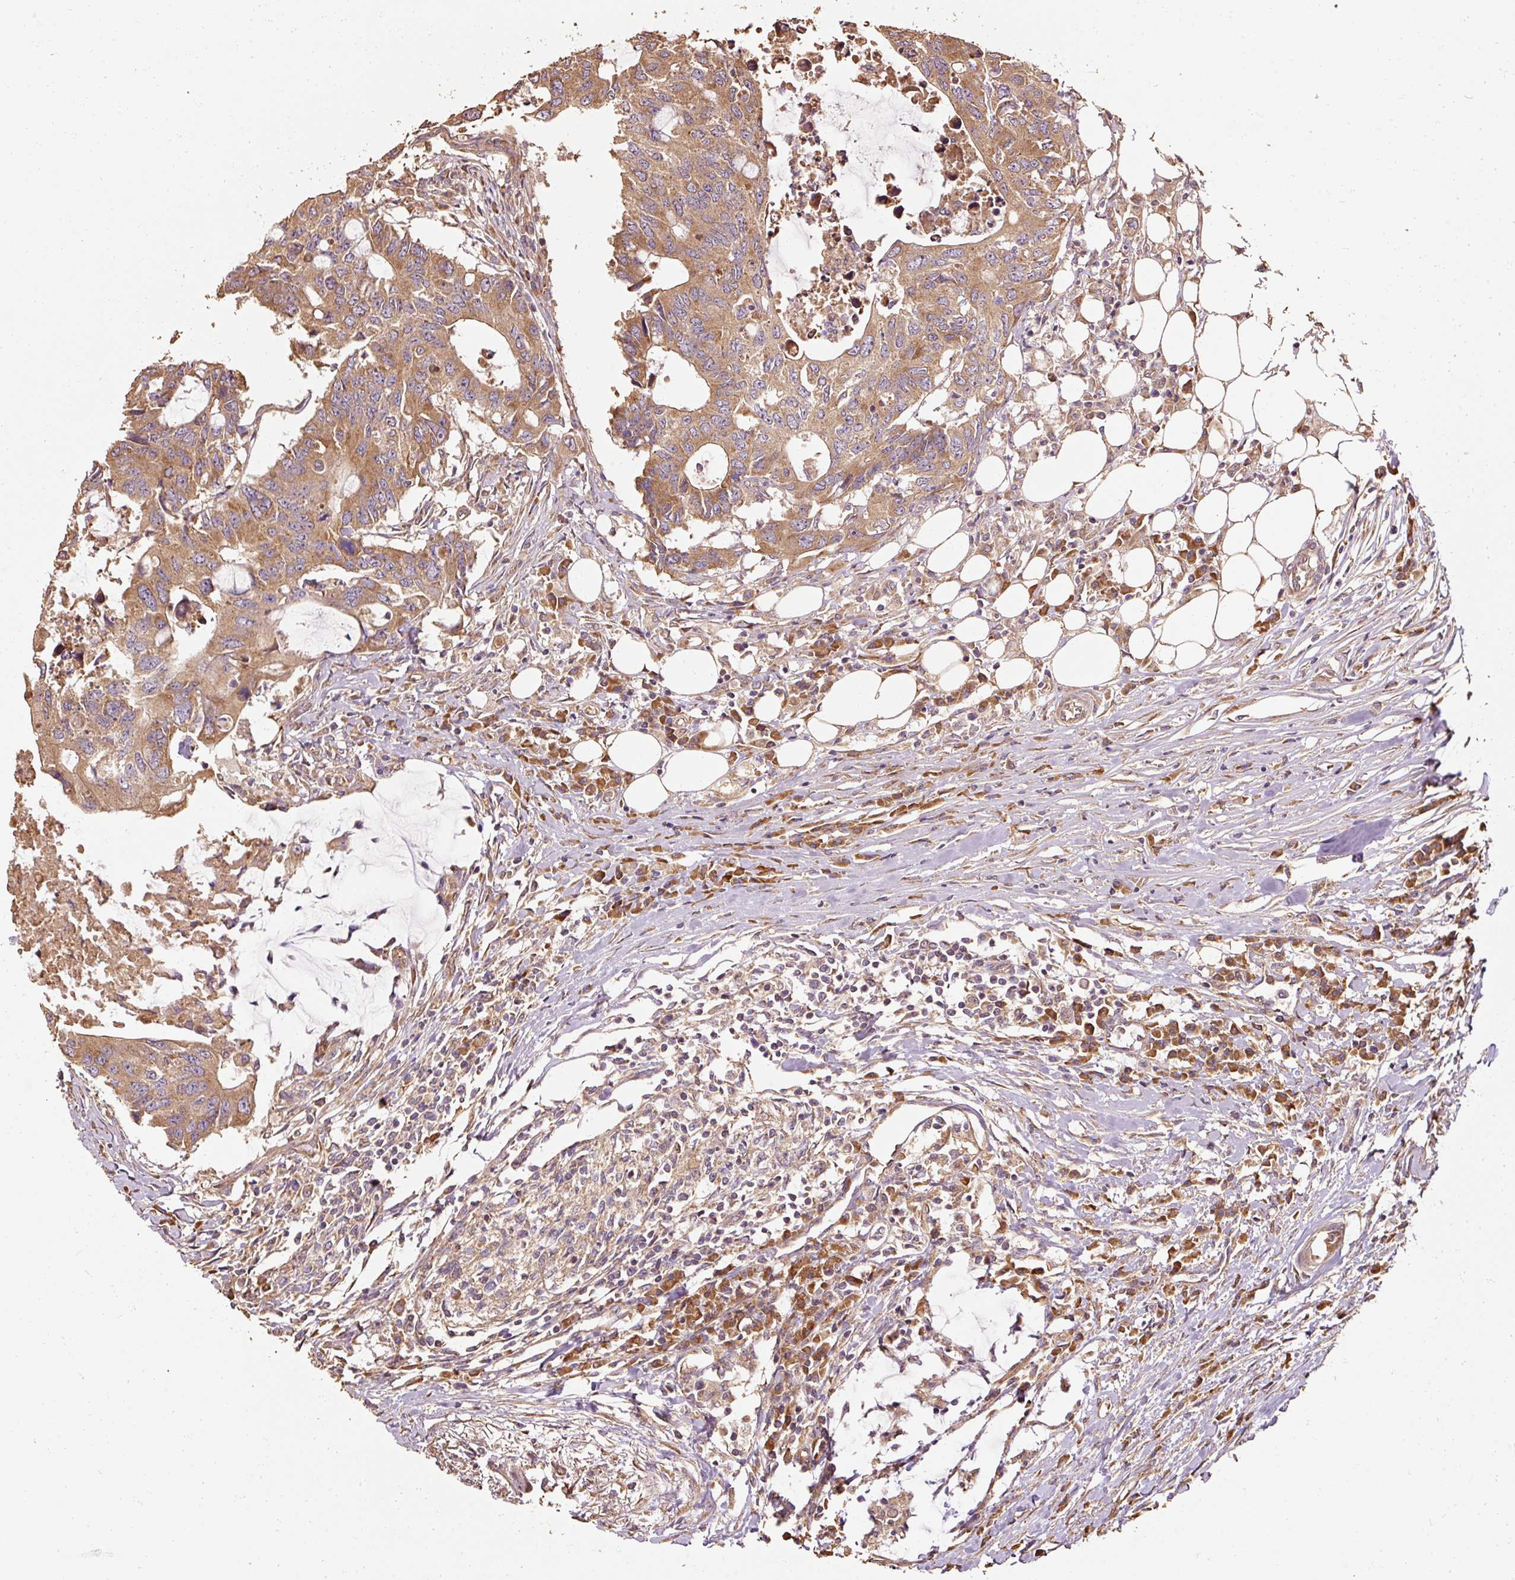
{"staining": {"intensity": "moderate", "quantity": ">75%", "location": "cytoplasmic/membranous"}, "tissue": "colorectal cancer", "cell_type": "Tumor cells", "image_type": "cancer", "snomed": [{"axis": "morphology", "description": "Adenocarcinoma, NOS"}, {"axis": "topography", "description": "Colon"}], "caption": "Colorectal cancer (adenocarcinoma) stained with a protein marker exhibits moderate staining in tumor cells.", "gene": "EFHC1", "patient": {"sex": "male", "age": 71}}